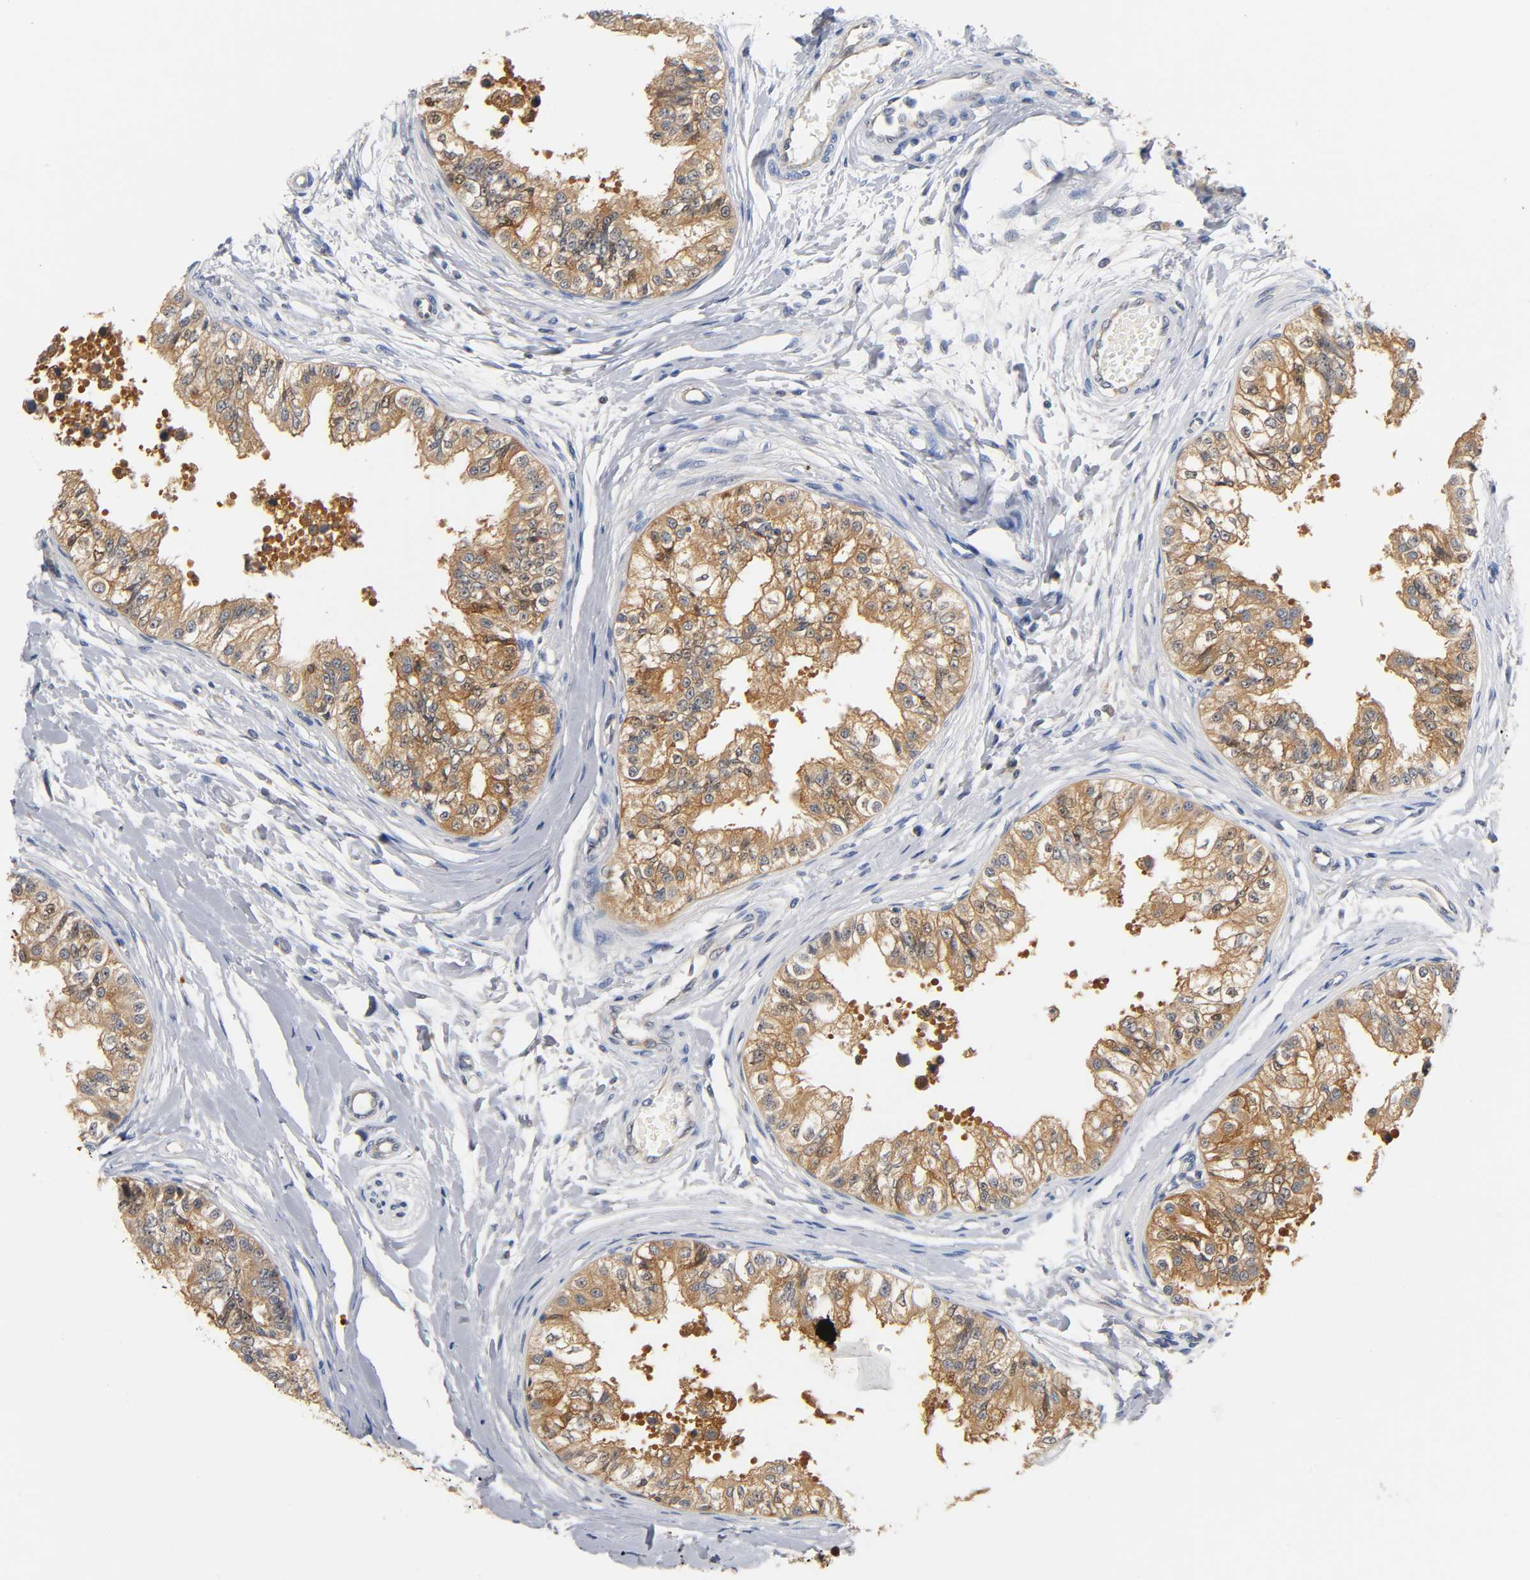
{"staining": {"intensity": "moderate", "quantity": ">75%", "location": "cytoplasmic/membranous"}, "tissue": "epididymis", "cell_type": "Glandular cells", "image_type": "normal", "snomed": [{"axis": "morphology", "description": "Normal tissue, NOS"}, {"axis": "morphology", "description": "Adenocarcinoma, metastatic, NOS"}, {"axis": "topography", "description": "Testis"}, {"axis": "topography", "description": "Epididymis"}], "caption": "Immunohistochemical staining of normal human epididymis shows moderate cytoplasmic/membranous protein staining in about >75% of glandular cells.", "gene": "FYN", "patient": {"sex": "male", "age": 26}}